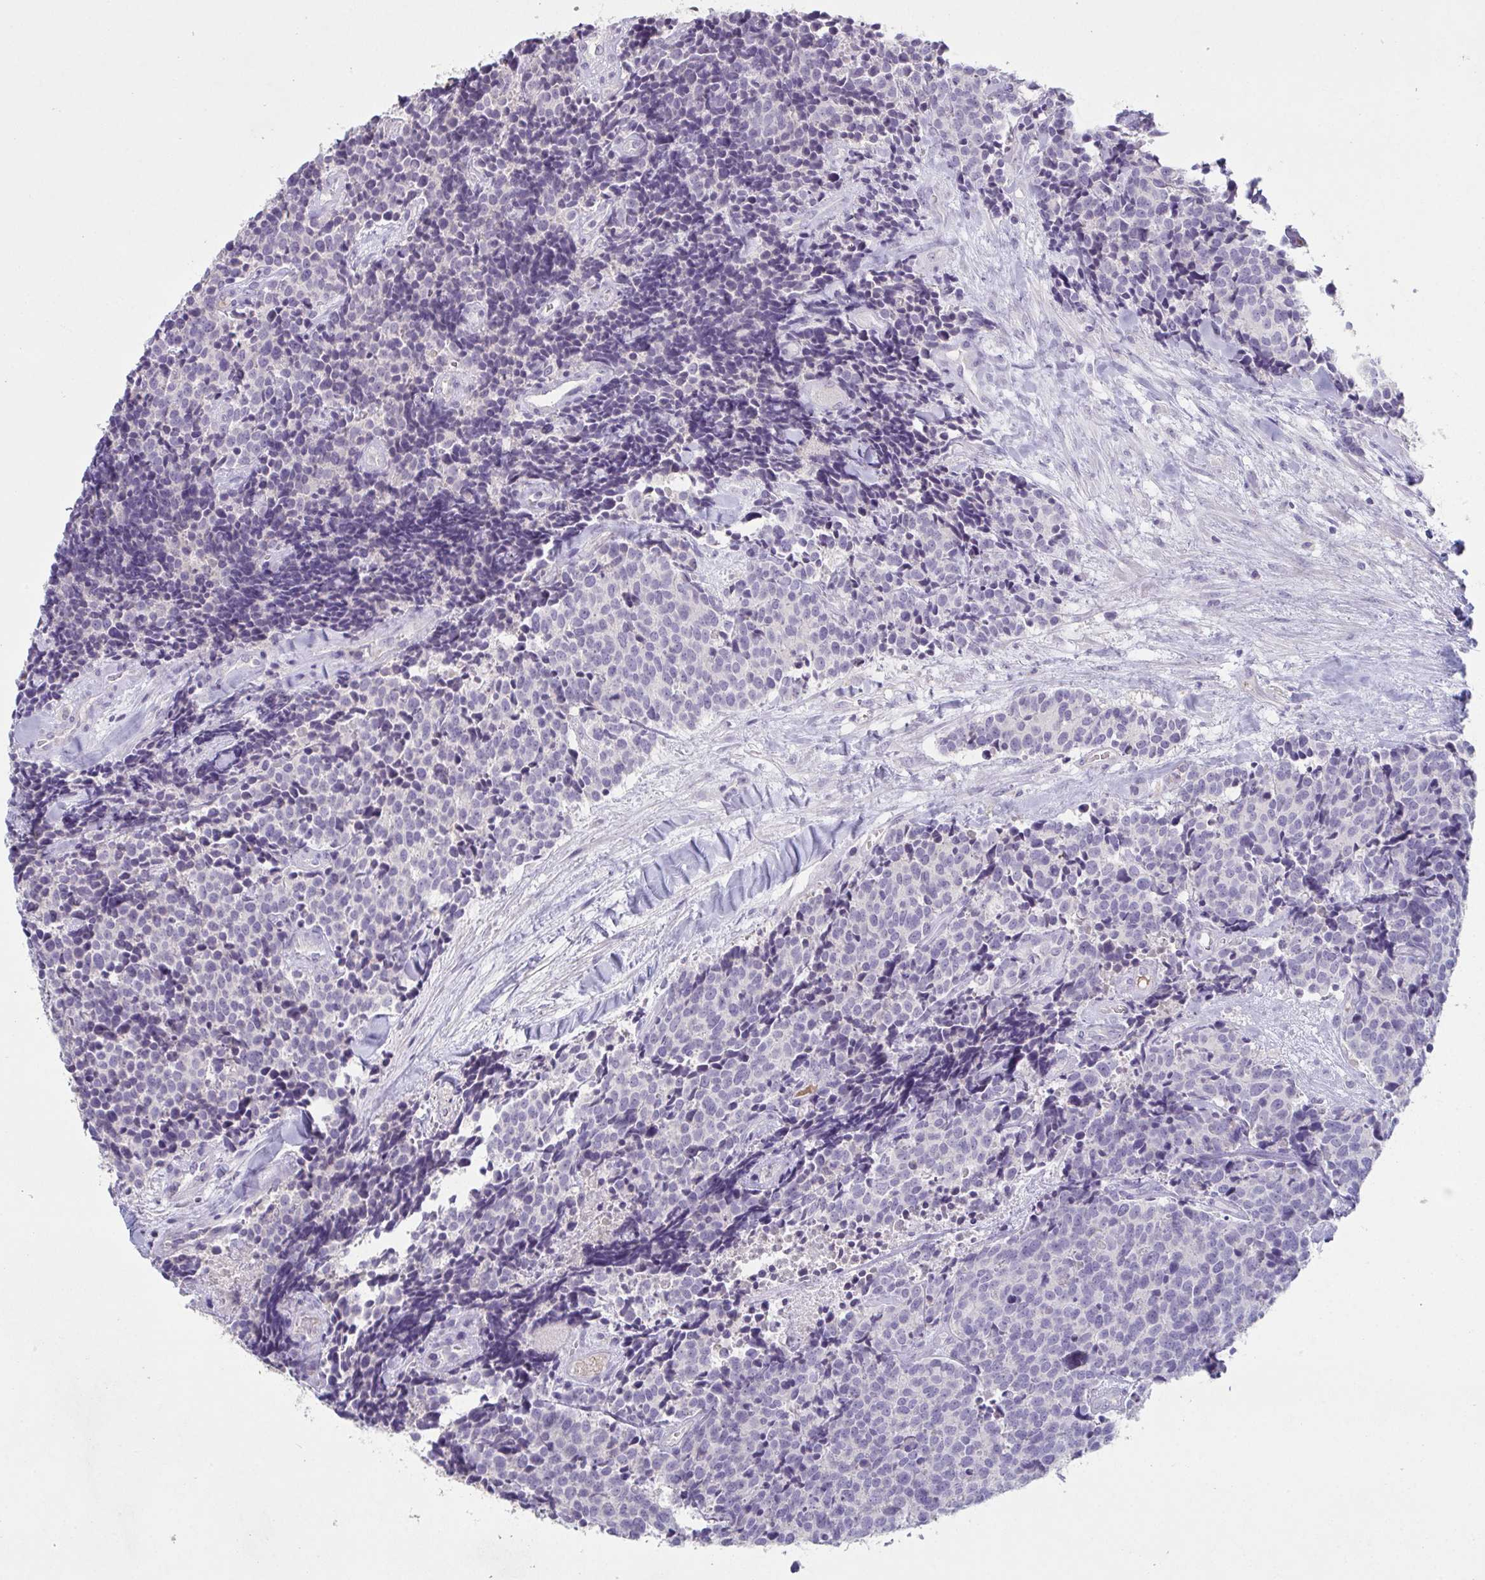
{"staining": {"intensity": "negative", "quantity": "none", "location": "none"}, "tissue": "carcinoid", "cell_type": "Tumor cells", "image_type": "cancer", "snomed": [{"axis": "morphology", "description": "Carcinoid, malignant, NOS"}, {"axis": "topography", "description": "Skin"}], "caption": "This photomicrograph is of malignant carcinoid stained with IHC to label a protein in brown with the nuclei are counter-stained blue. There is no staining in tumor cells.", "gene": "ADAM21", "patient": {"sex": "female", "age": 79}}